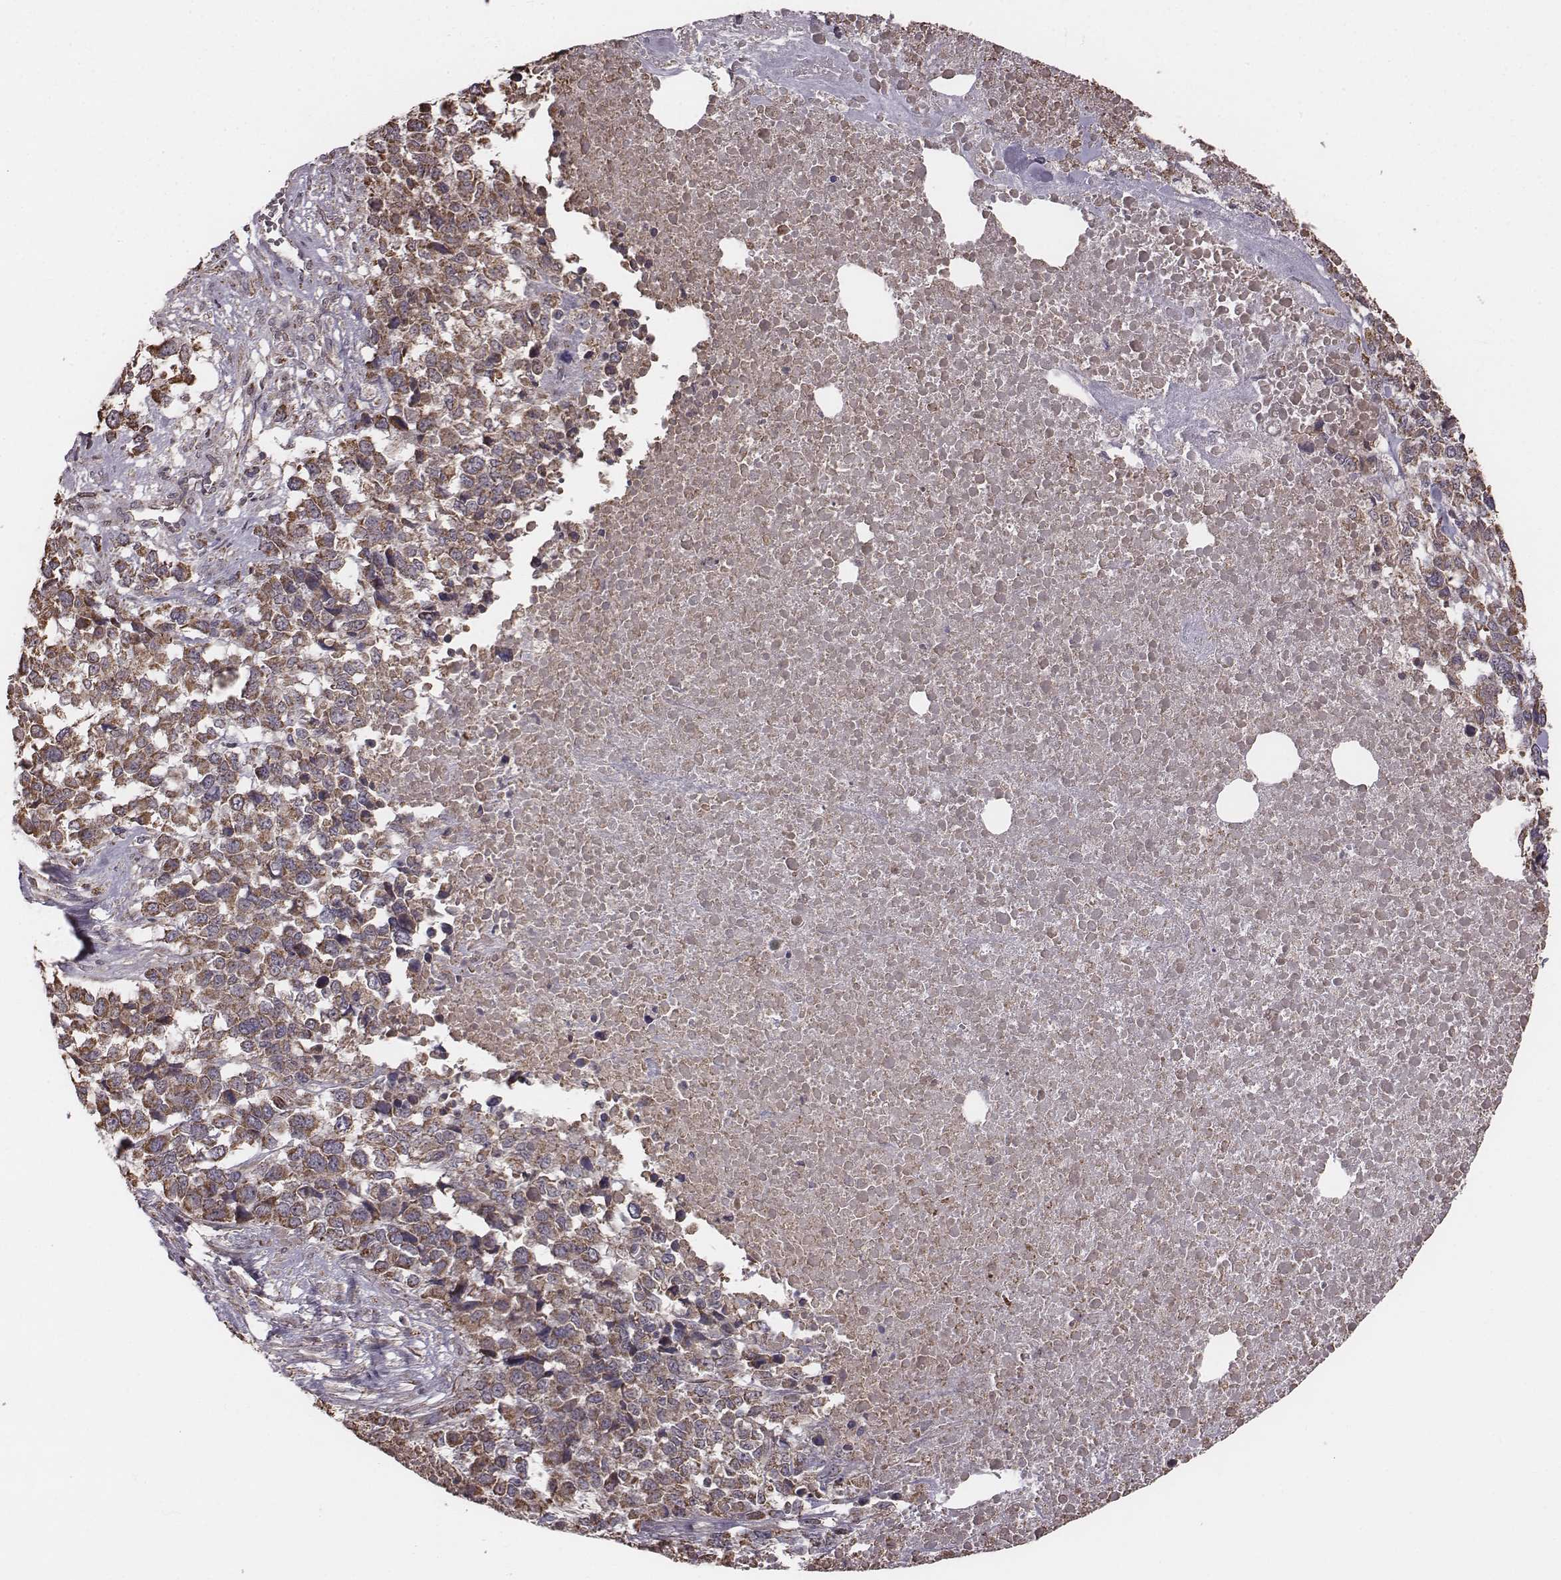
{"staining": {"intensity": "moderate", "quantity": ">75%", "location": "cytoplasmic/membranous"}, "tissue": "melanoma", "cell_type": "Tumor cells", "image_type": "cancer", "snomed": [{"axis": "morphology", "description": "Malignant melanoma, Metastatic site"}, {"axis": "topography", "description": "Skin"}], "caption": "Protein staining of malignant melanoma (metastatic site) tissue shows moderate cytoplasmic/membranous expression in approximately >75% of tumor cells.", "gene": "PDCD2L", "patient": {"sex": "male", "age": 84}}